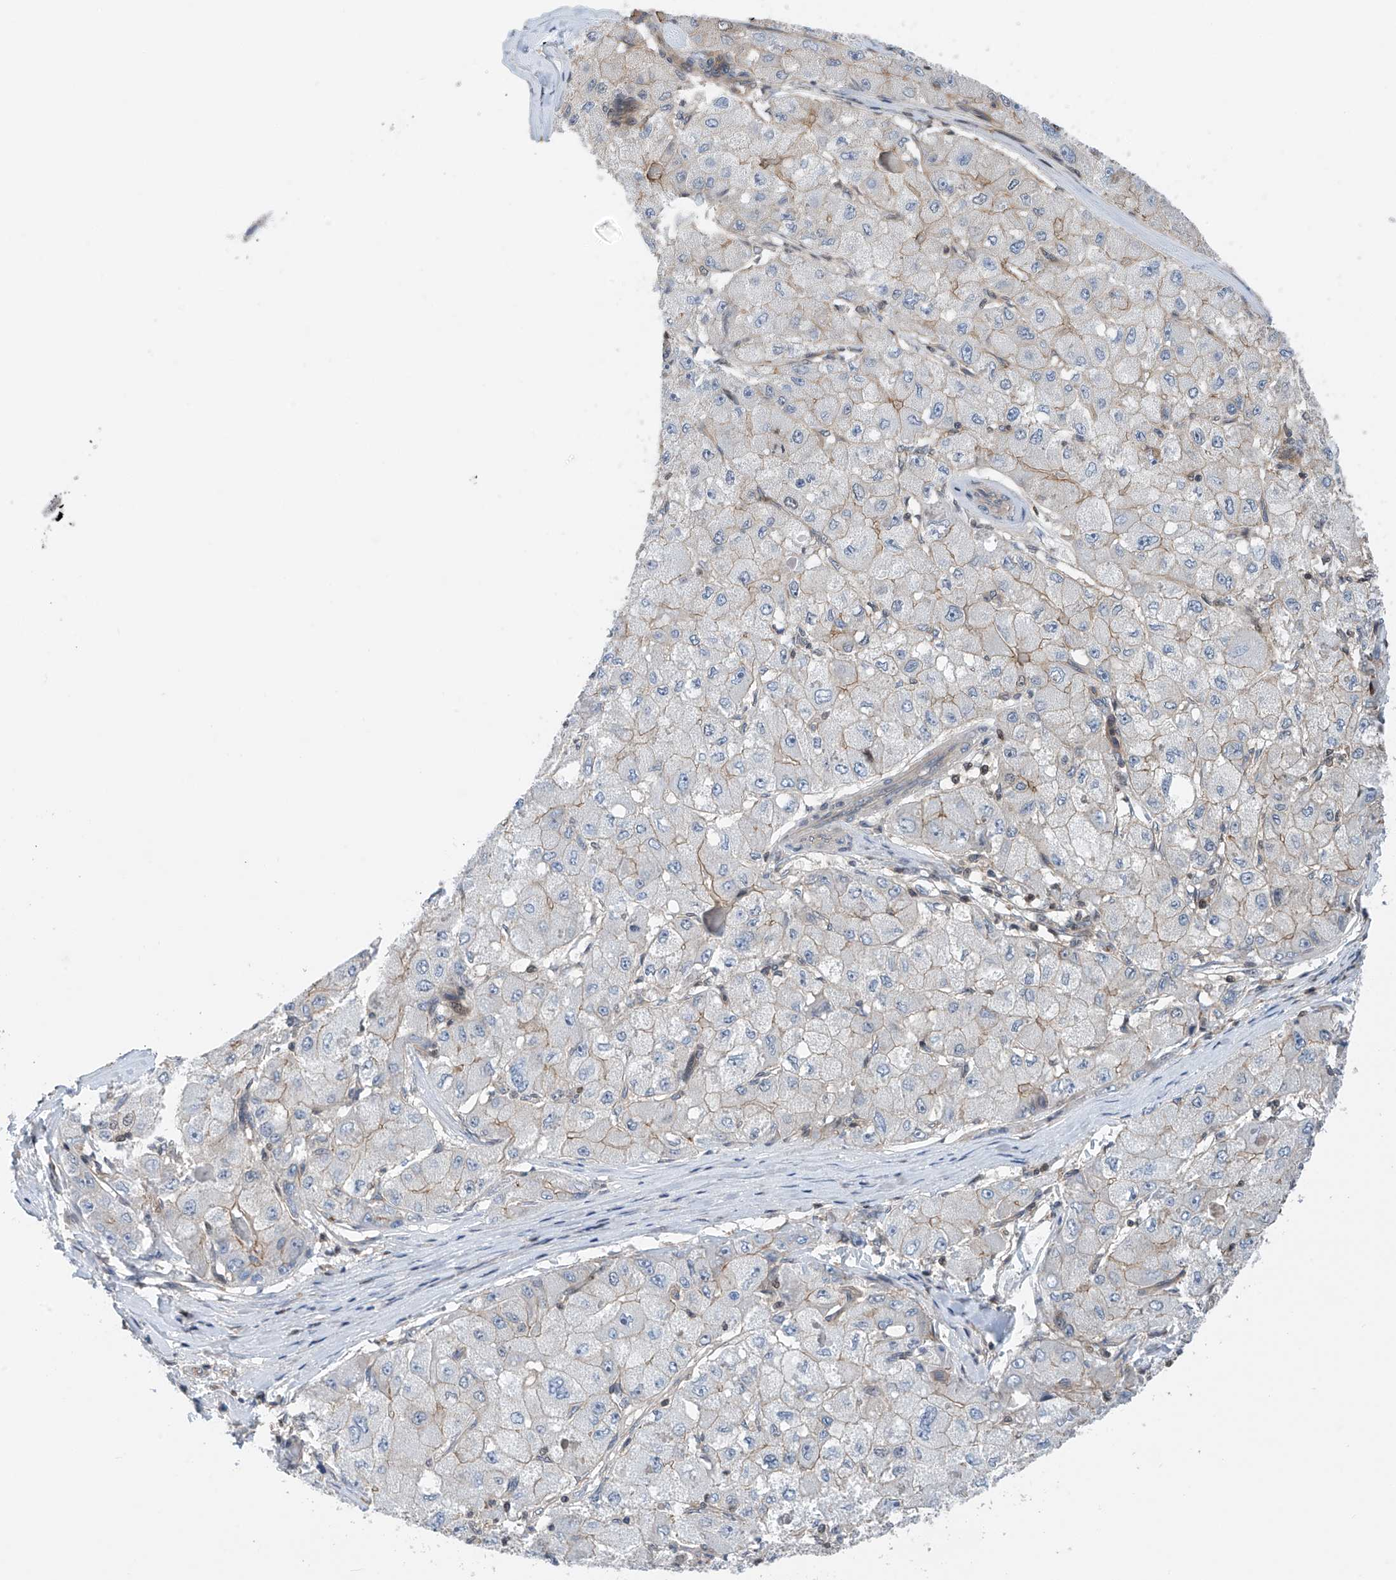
{"staining": {"intensity": "weak", "quantity": "<25%", "location": "cytoplasmic/membranous"}, "tissue": "liver cancer", "cell_type": "Tumor cells", "image_type": "cancer", "snomed": [{"axis": "morphology", "description": "Carcinoma, Hepatocellular, NOS"}, {"axis": "topography", "description": "Liver"}], "caption": "Hepatocellular carcinoma (liver) stained for a protein using IHC reveals no expression tumor cells.", "gene": "DNAJC9", "patient": {"sex": "male", "age": 80}}